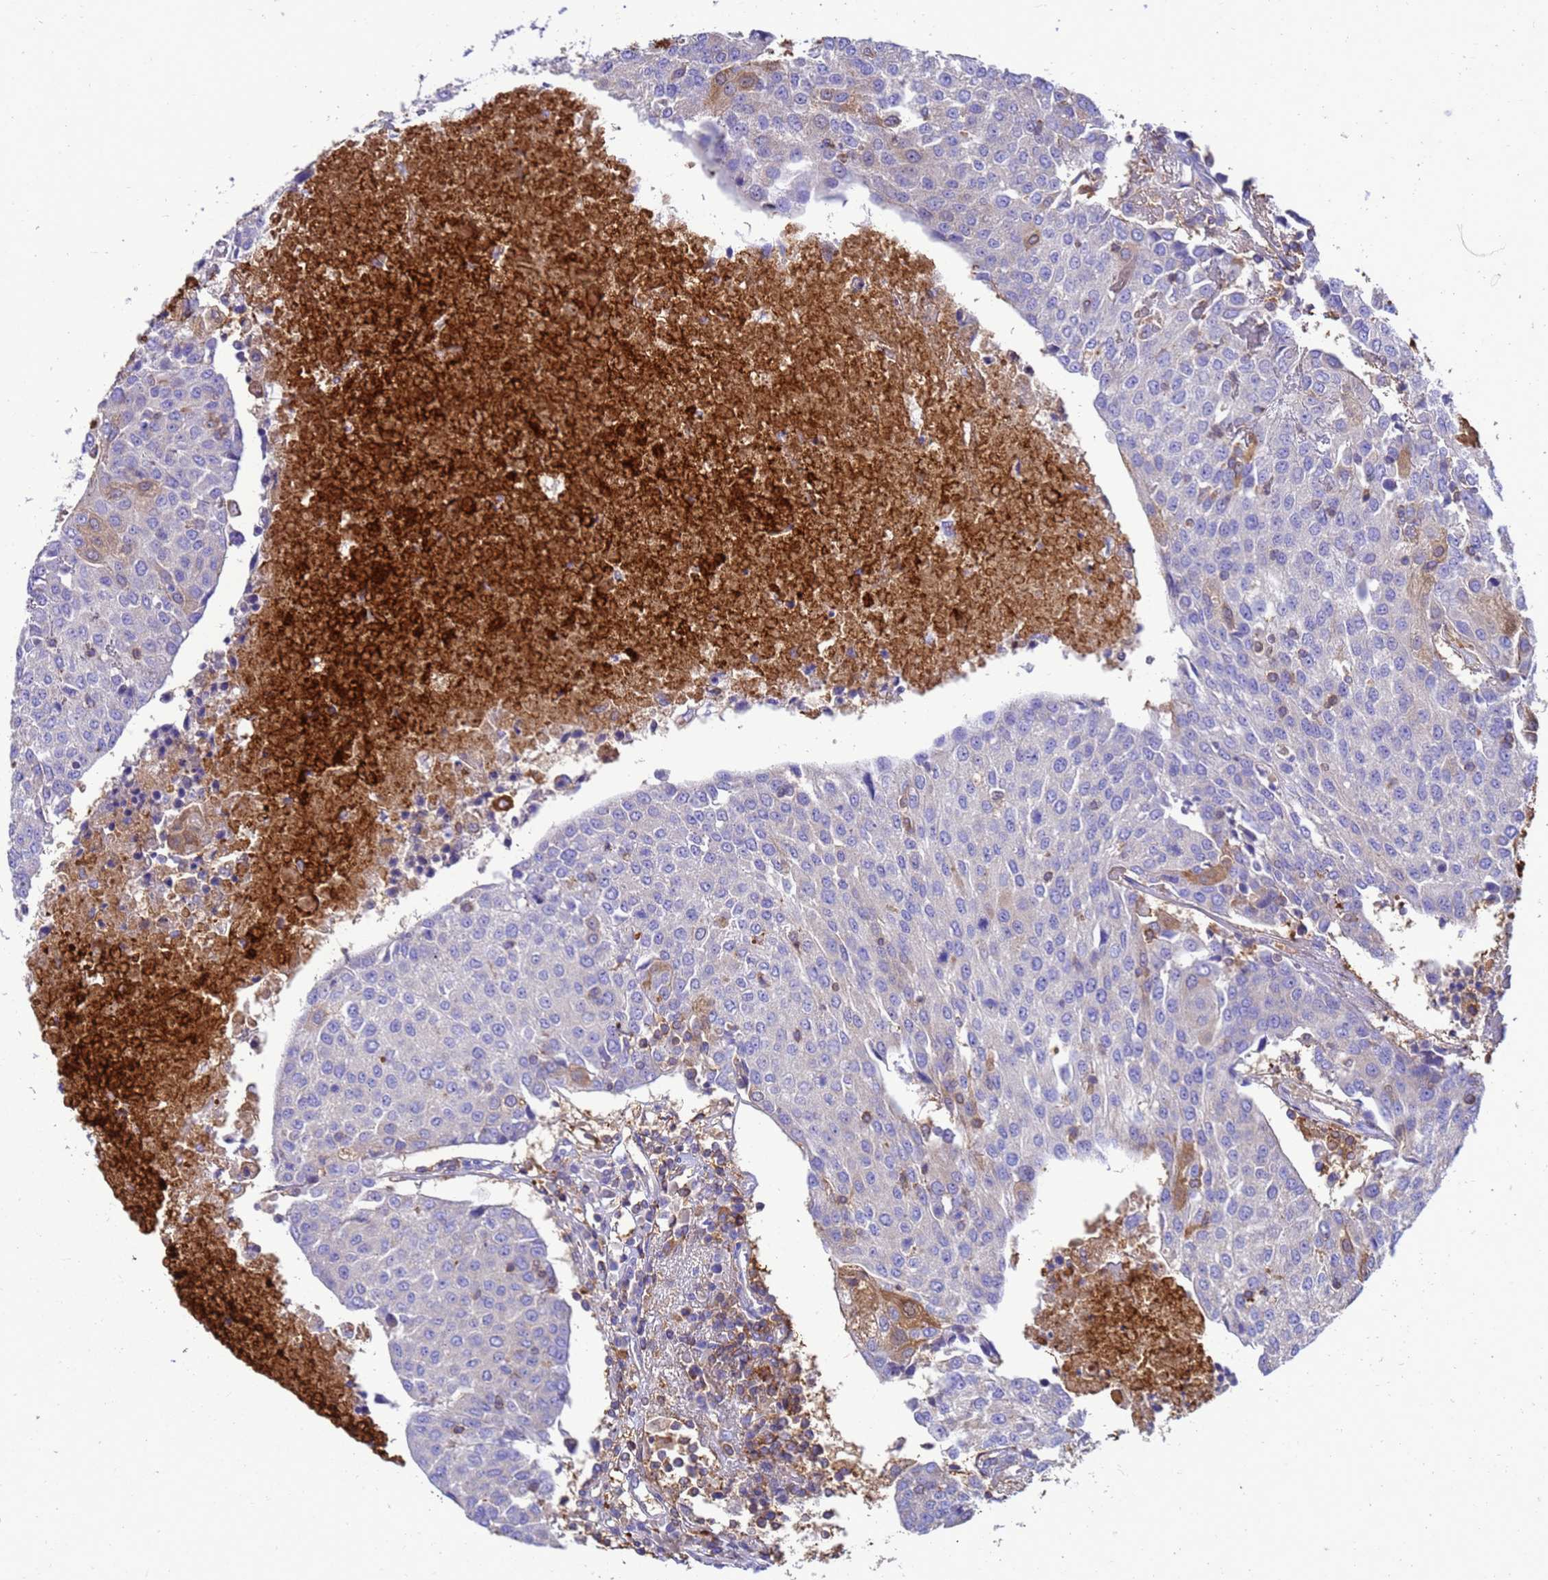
{"staining": {"intensity": "negative", "quantity": "none", "location": "none"}, "tissue": "urothelial cancer", "cell_type": "Tumor cells", "image_type": "cancer", "snomed": [{"axis": "morphology", "description": "Urothelial carcinoma, High grade"}, {"axis": "topography", "description": "Urinary bladder"}], "caption": "This is a image of immunohistochemistry staining of high-grade urothelial carcinoma, which shows no positivity in tumor cells.", "gene": "ZNF235", "patient": {"sex": "female", "age": 85}}